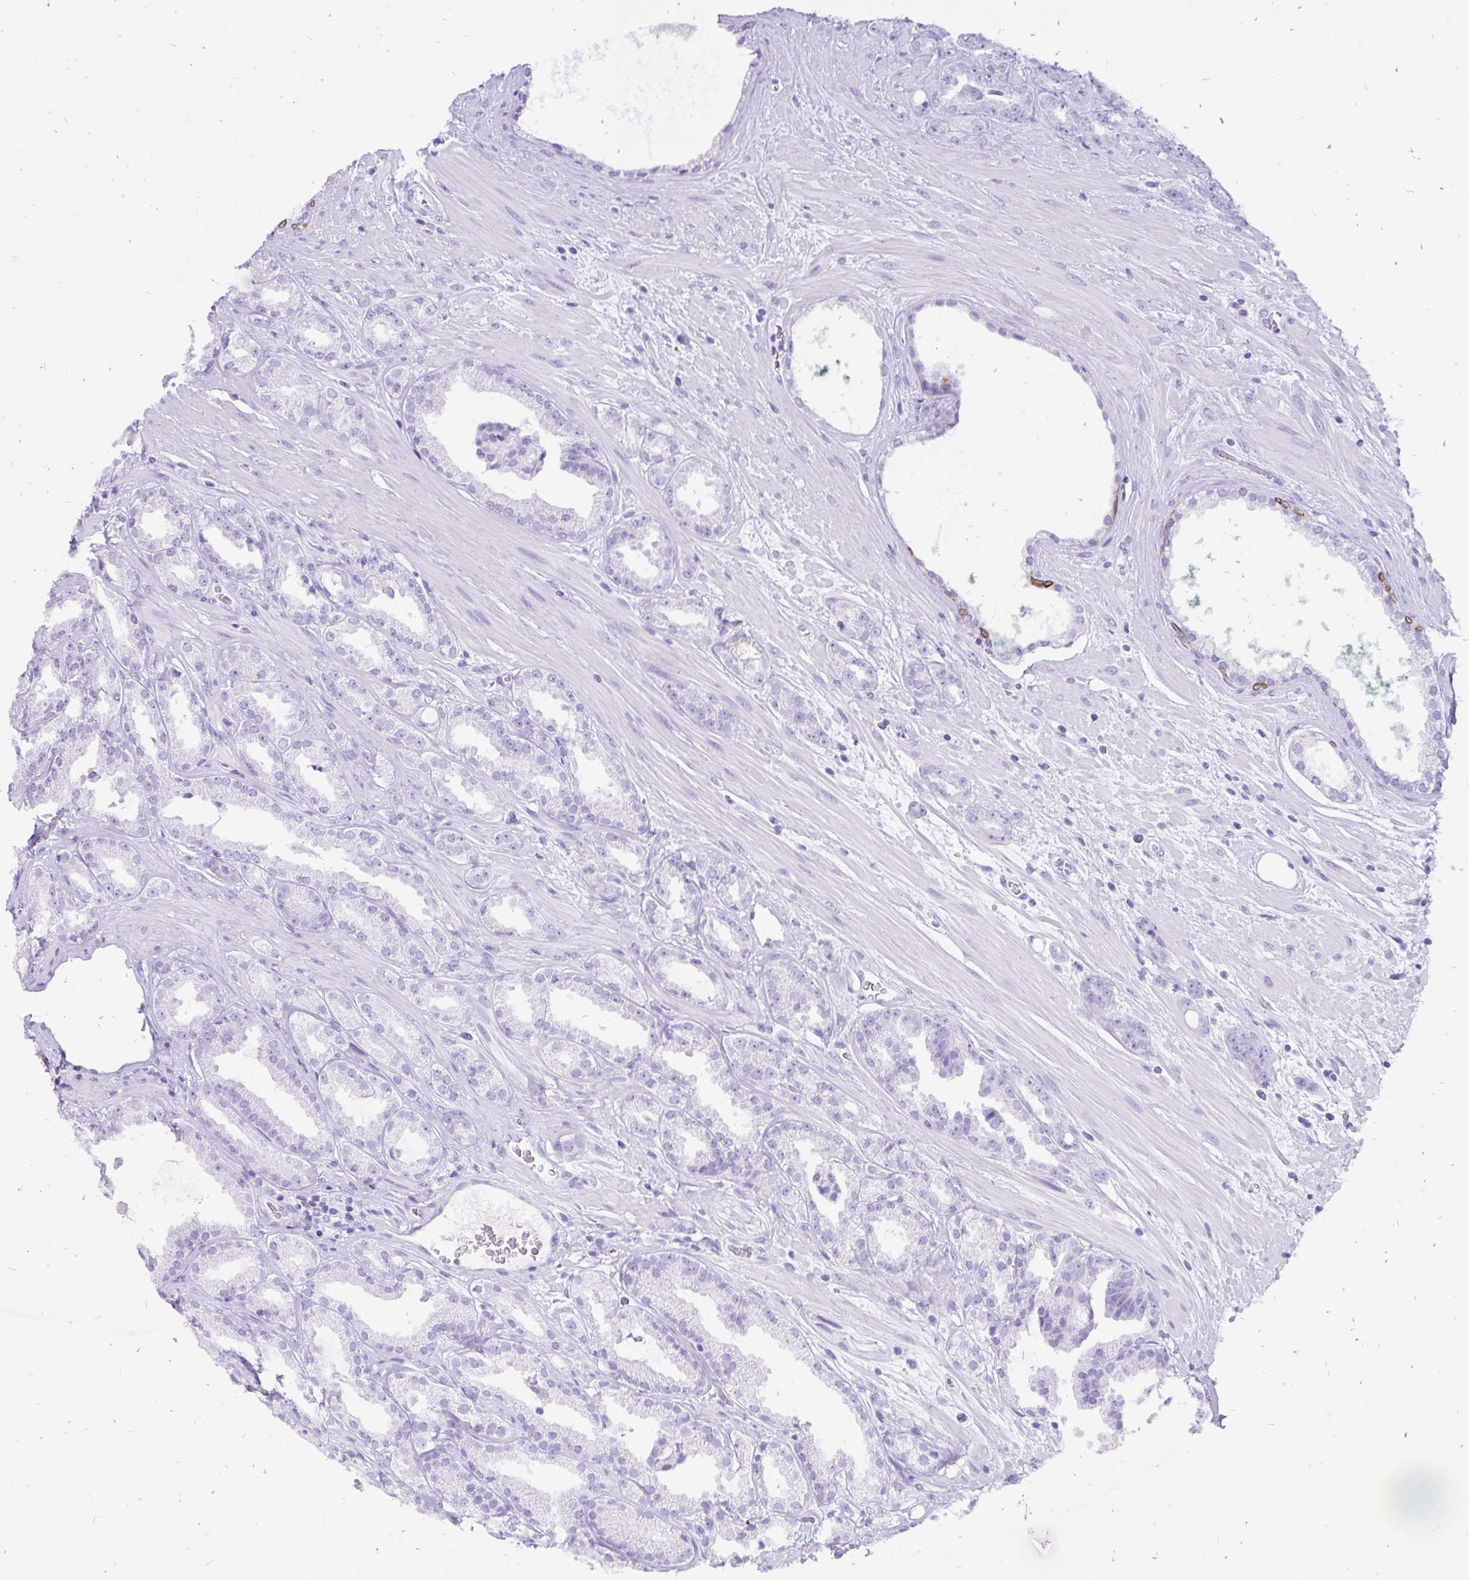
{"staining": {"intensity": "negative", "quantity": "none", "location": "none"}, "tissue": "prostate cancer", "cell_type": "Tumor cells", "image_type": "cancer", "snomed": [{"axis": "morphology", "description": "Adenocarcinoma, Low grade"}, {"axis": "topography", "description": "Prostate"}], "caption": "Immunohistochemistry micrograph of human prostate cancer stained for a protein (brown), which exhibits no staining in tumor cells.", "gene": "KRT13", "patient": {"sex": "male", "age": 61}}